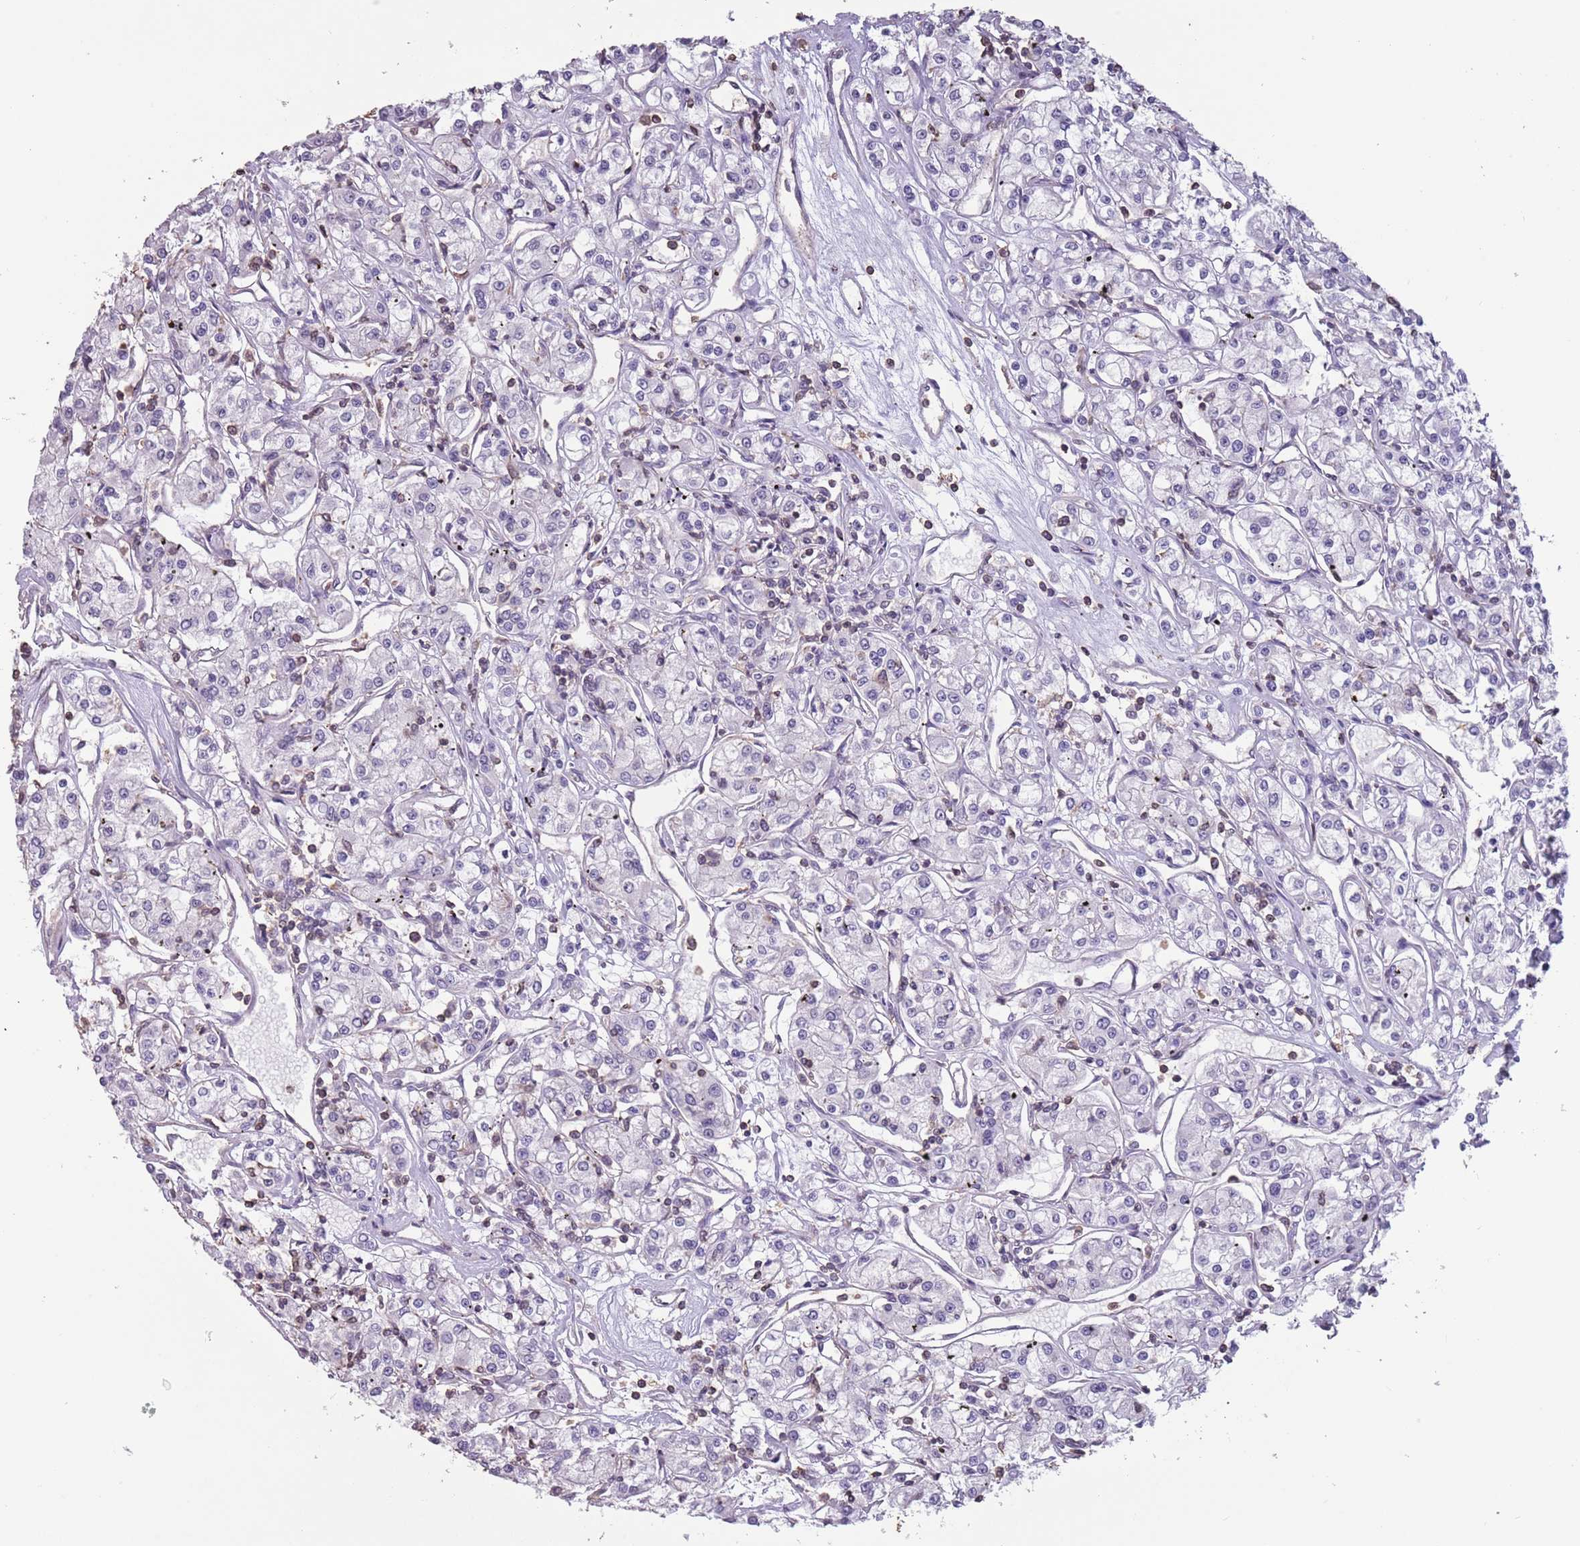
{"staining": {"intensity": "negative", "quantity": "none", "location": "none"}, "tissue": "renal cancer", "cell_type": "Tumor cells", "image_type": "cancer", "snomed": [{"axis": "morphology", "description": "Adenocarcinoma, NOS"}, {"axis": "topography", "description": "Kidney"}], "caption": "IHC micrograph of human renal cancer stained for a protein (brown), which demonstrates no positivity in tumor cells.", "gene": "SUN5", "patient": {"sex": "female", "age": 59}}